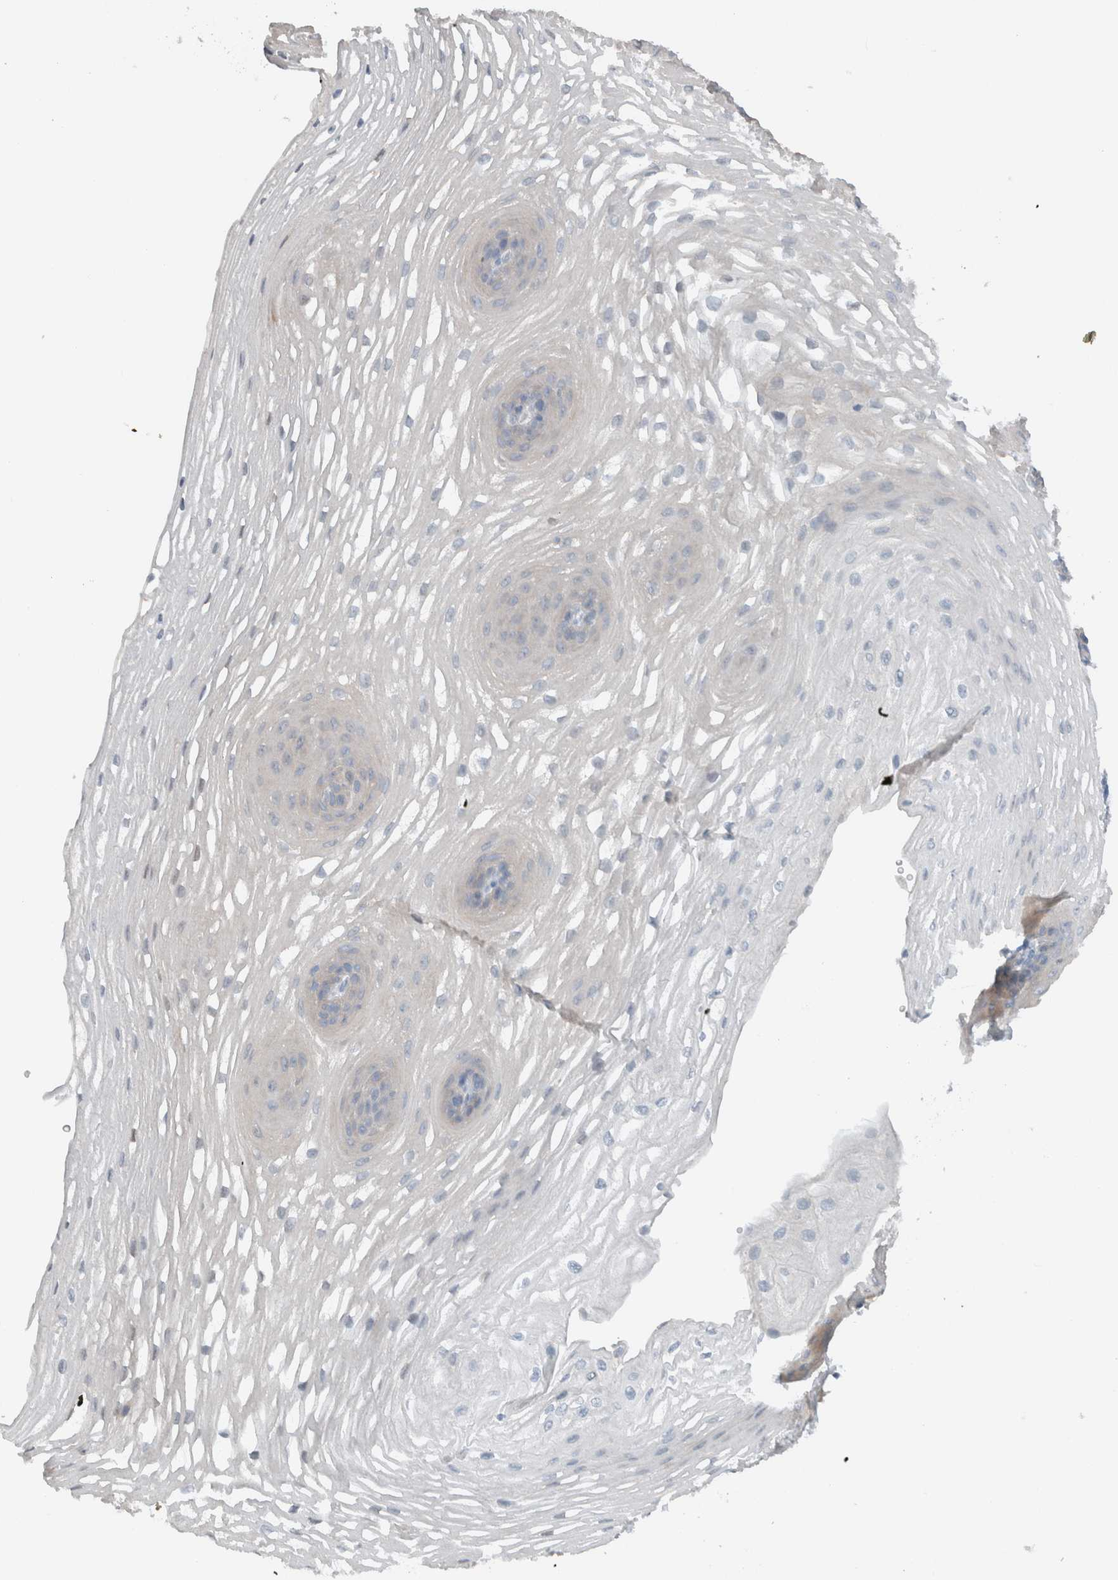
{"staining": {"intensity": "negative", "quantity": "none", "location": "none"}, "tissue": "esophagus", "cell_type": "Squamous epithelial cells", "image_type": "normal", "snomed": [{"axis": "morphology", "description": "Normal tissue, NOS"}, {"axis": "topography", "description": "Esophagus"}], "caption": "High power microscopy histopathology image of an IHC photomicrograph of unremarkable esophagus, revealing no significant expression in squamous epithelial cells.", "gene": "DUOX1", "patient": {"sex": "female", "age": 66}}